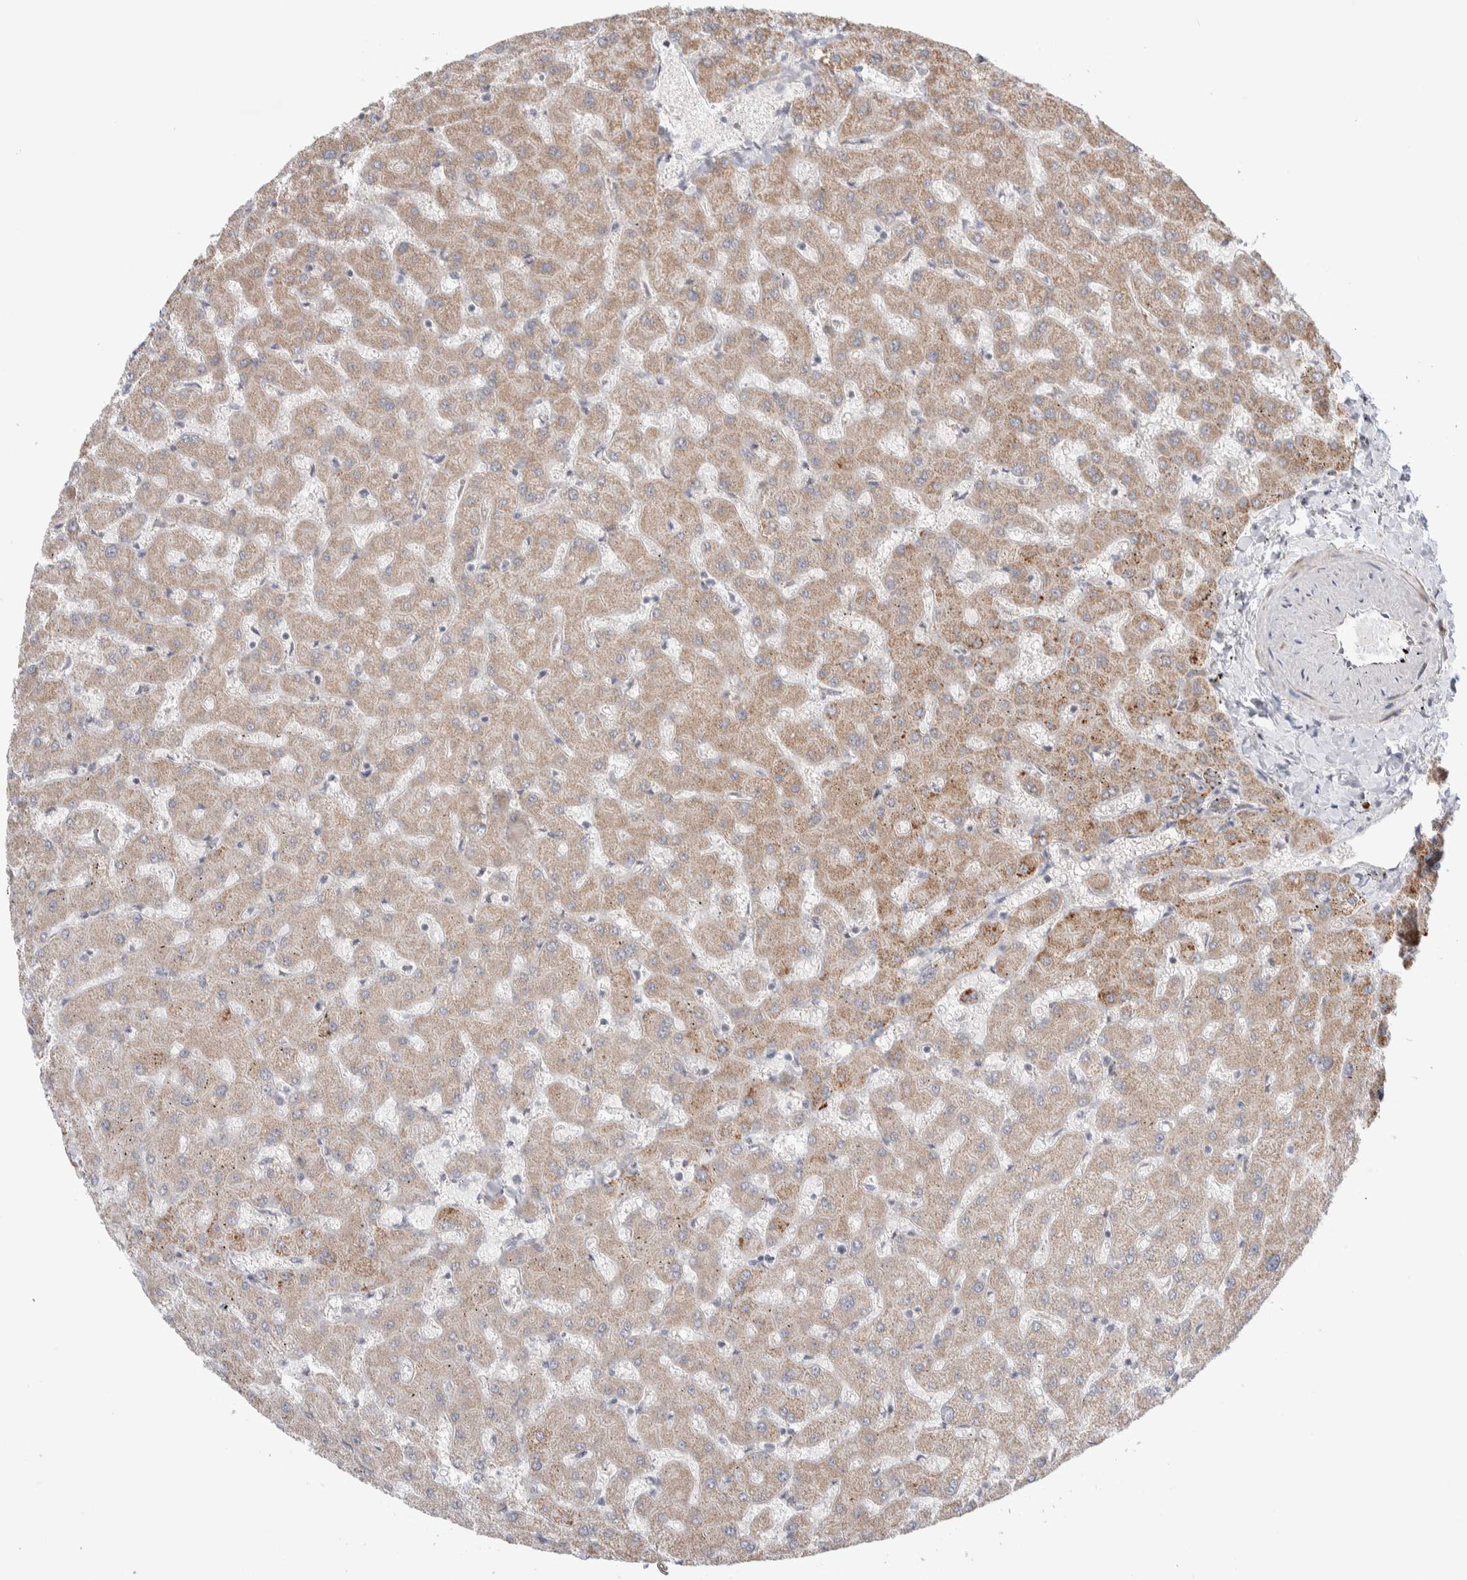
{"staining": {"intensity": "weak", "quantity": ">75%", "location": "cytoplasmic/membranous"}, "tissue": "liver", "cell_type": "Cholangiocytes", "image_type": "normal", "snomed": [{"axis": "morphology", "description": "Normal tissue, NOS"}, {"axis": "topography", "description": "Liver"}], "caption": "A brown stain shows weak cytoplasmic/membranous expression of a protein in cholangiocytes of benign human liver. Immunohistochemistry (ihc) stains the protein of interest in brown and the nuclei are stained blue.", "gene": "ZNF695", "patient": {"sex": "female", "age": 63}}